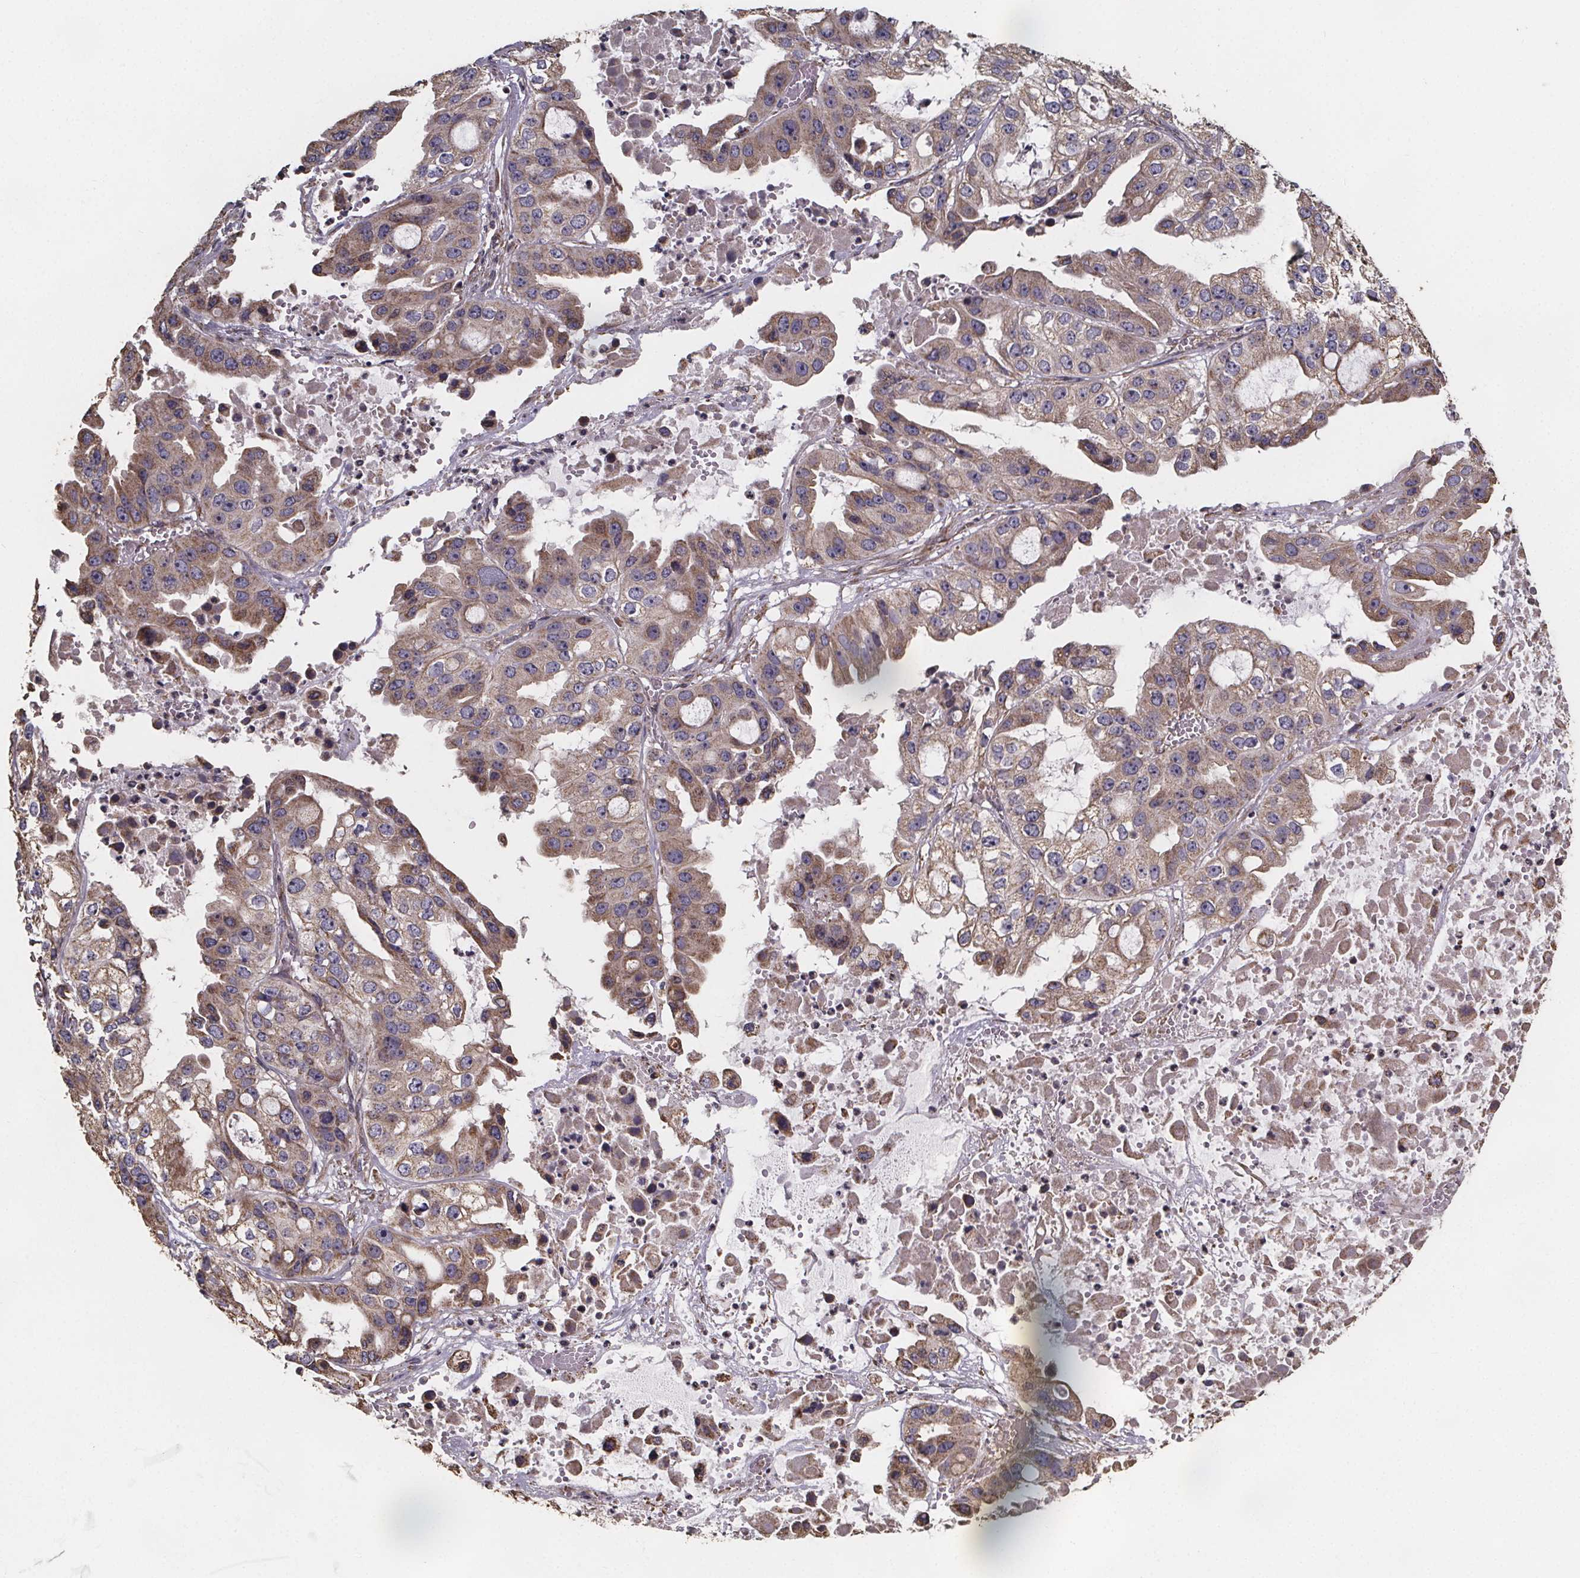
{"staining": {"intensity": "moderate", "quantity": ">75%", "location": "cytoplasmic/membranous"}, "tissue": "ovarian cancer", "cell_type": "Tumor cells", "image_type": "cancer", "snomed": [{"axis": "morphology", "description": "Cystadenocarcinoma, serous, NOS"}, {"axis": "topography", "description": "Ovary"}], "caption": "Protein staining shows moderate cytoplasmic/membranous expression in approximately >75% of tumor cells in serous cystadenocarcinoma (ovarian).", "gene": "SLC35D2", "patient": {"sex": "female", "age": 56}}